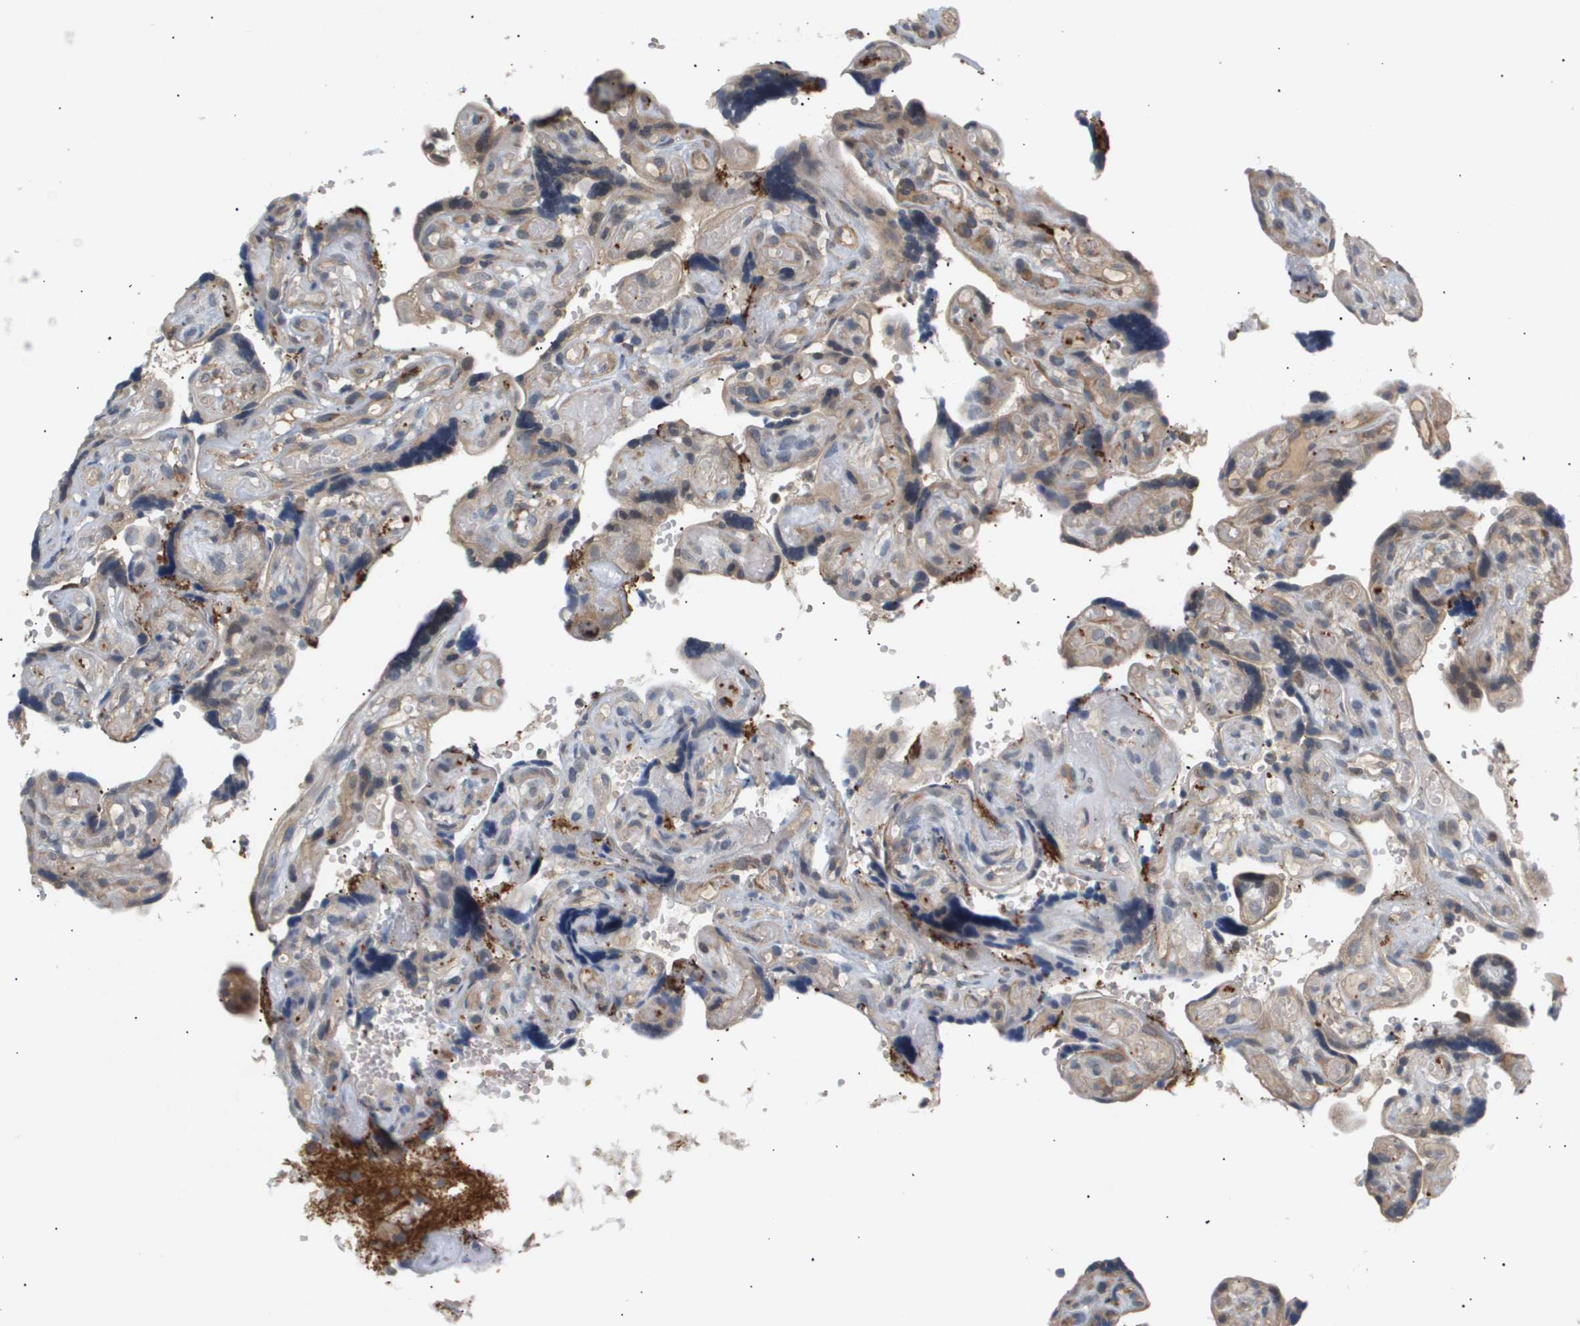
{"staining": {"intensity": "negative", "quantity": "none", "location": "none"}, "tissue": "placenta", "cell_type": "Trophoblastic cells", "image_type": "normal", "snomed": [{"axis": "morphology", "description": "Normal tissue, NOS"}, {"axis": "topography", "description": "Placenta"}], "caption": "A photomicrograph of human placenta is negative for staining in trophoblastic cells. The staining was performed using DAB to visualize the protein expression in brown, while the nuclei were stained in blue with hematoxylin (Magnification: 20x).", "gene": "CORO2B", "patient": {"sex": "female", "age": 30}}